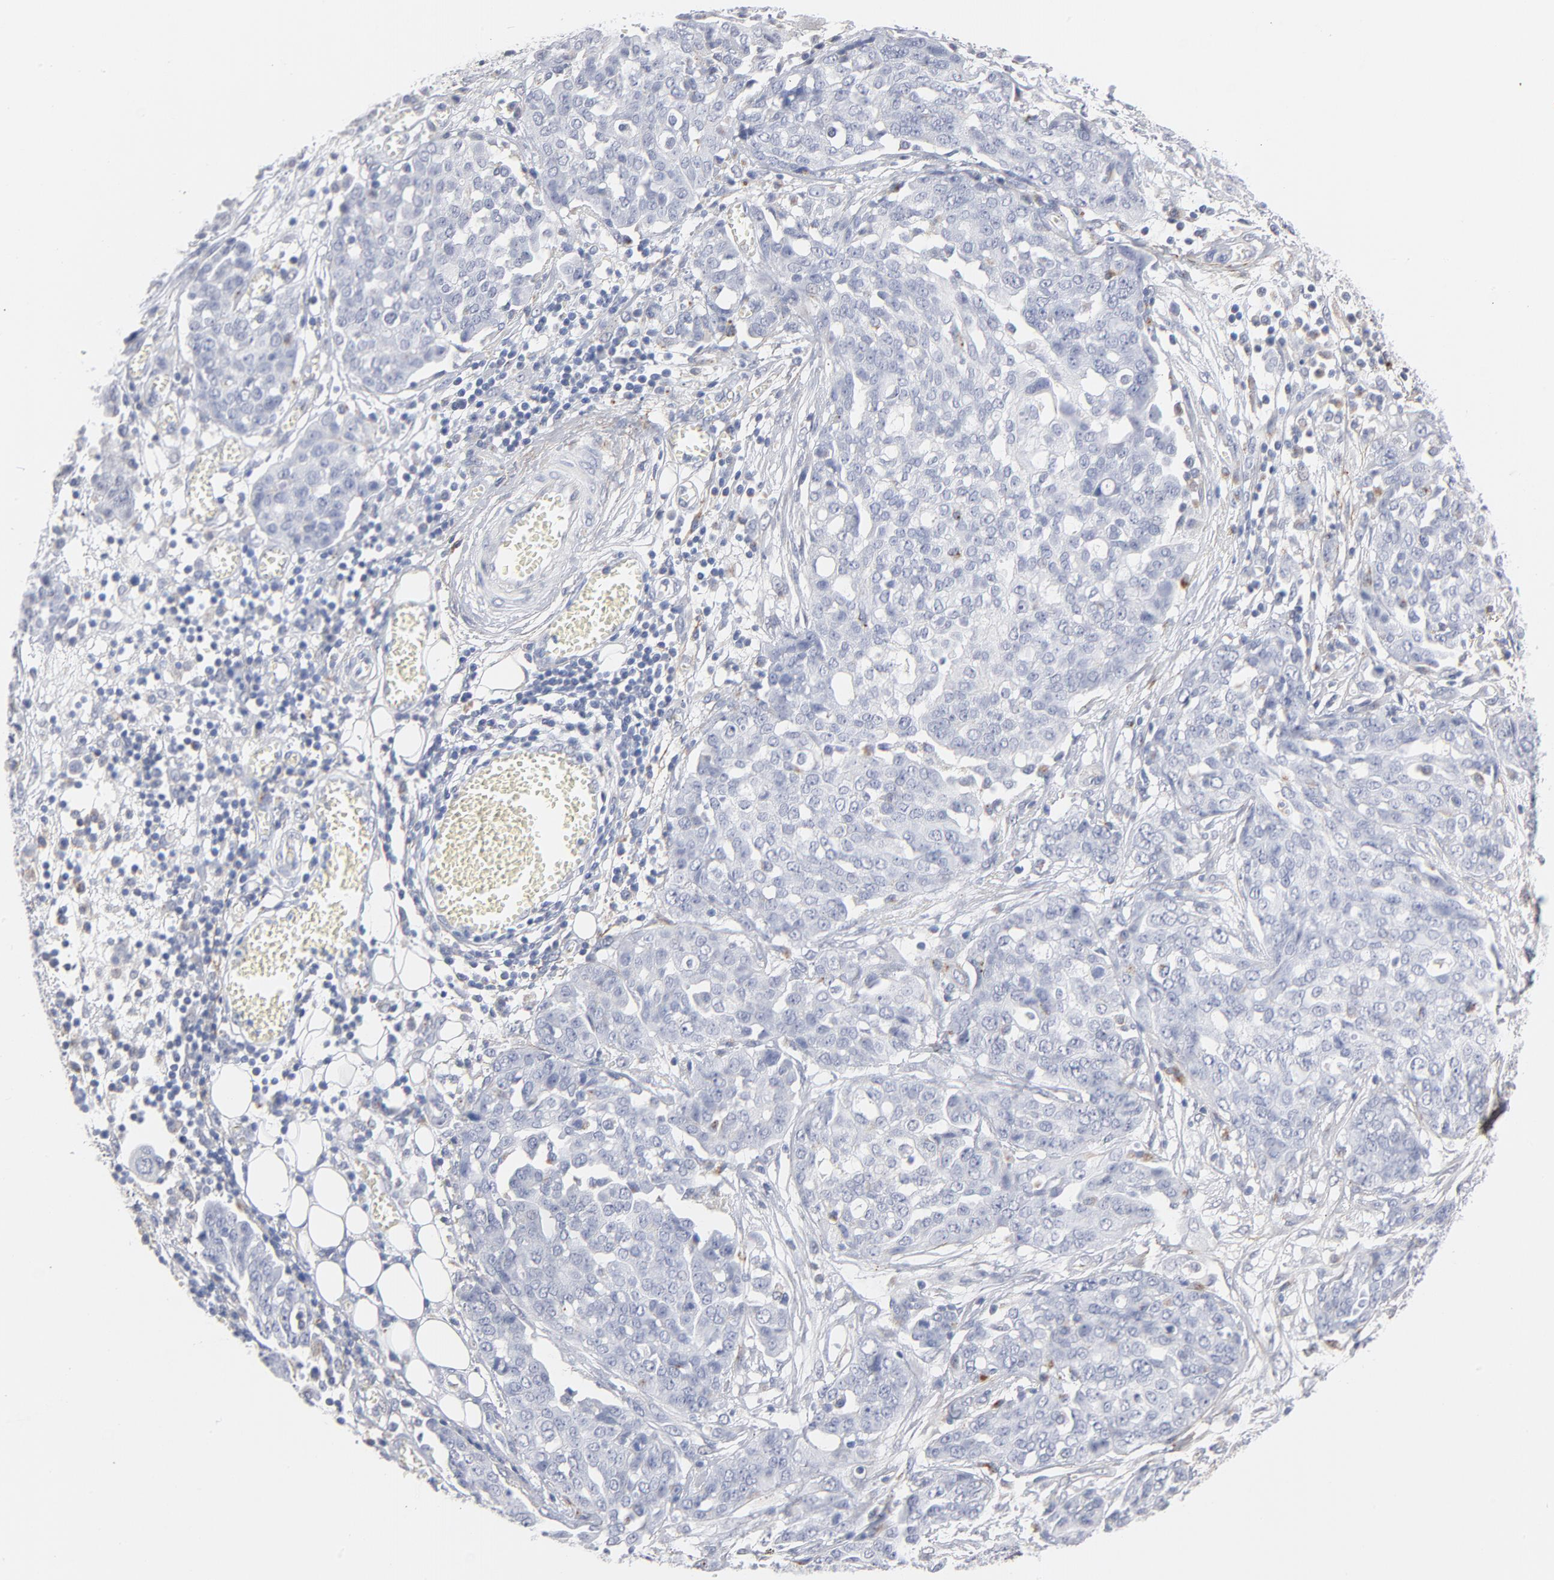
{"staining": {"intensity": "negative", "quantity": "none", "location": "none"}, "tissue": "ovarian cancer", "cell_type": "Tumor cells", "image_type": "cancer", "snomed": [{"axis": "morphology", "description": "Cystadenocarcinoma, serous, NOS"}, {"axis": "topography", "description": "Soft tissue"}, {"axis": "topography", "description": "Ovary"}], "caption": "High magnification brightfield microscopy of serous cystadenocarcinoma (ovarian) stained with DAB (3,3'-diaminobenzidine) (brown) and counterstained with hematoxylin (blue): tumor cells show no significant expression. Brightfield microscopy of IHC stained with DAB (3,3'-diaminobenzidine) (brown) and hematoxylin (blue), captured at high magnification.", "gene": "LTBP2", "patient": {"sex": "female", "age": 57}}